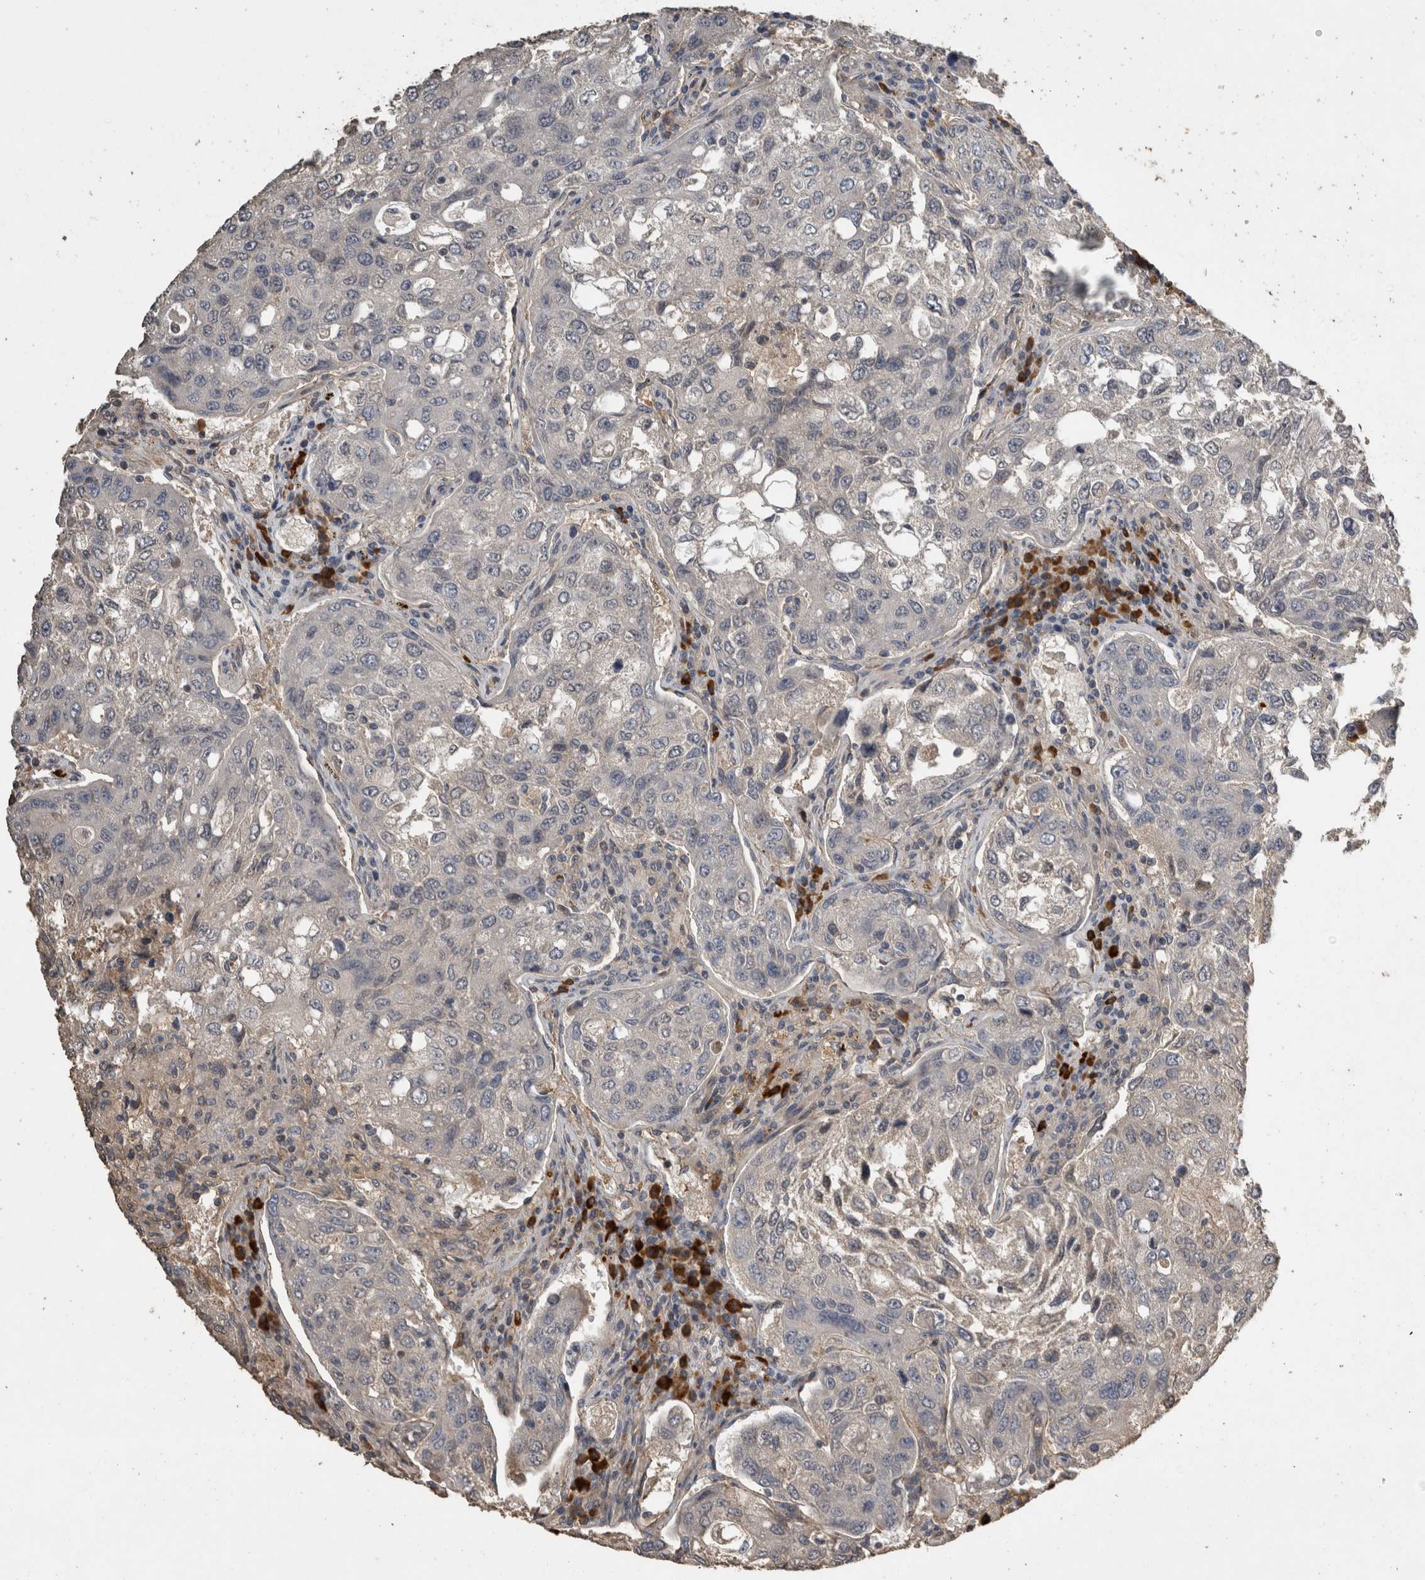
{"staining": {"intensity": "weak", "quantity": "<25%", "location": "cytoplasmic/membranous"}, "tissue": "urothelial cancer", "cell_type": "Tumor cells", "image_type": "cancer", "snomed": [{"axis": "morphology", "description": "Urothelial carcinoma, High grade"}, {"axis": "topography", "description": "Lymph node"}, {"axis": "topography", "description": "Urinary bladder"}], "caption": "There is no significant staining in tumor cells of urothelial cancer. (Stains: DAB IHC with hematoxylin counter stain, Microscopy: brightfield microscopy at high magnification).", "gene": "RHPN1", "patient": {"sex": "male", "age": 51}}